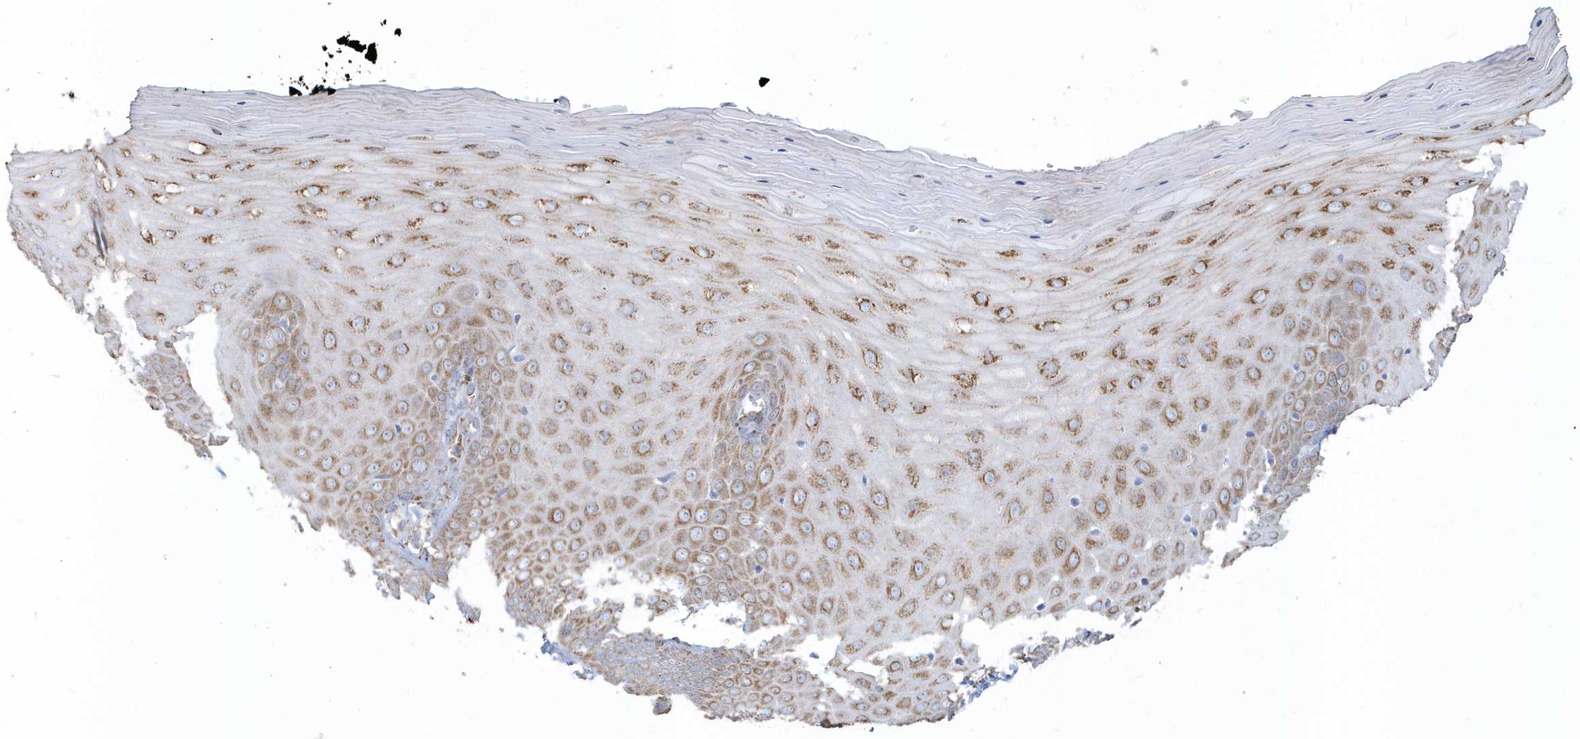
{"staining": {"intensity": "negative", "quantity": "none", "location": "none"}, "tissue": "cervix", "cell_type": "Glandular cells", "image_type": "normal", "snomed": [{"axis": "morphology", "description": "Normal tissue, NOS"}, {"axis": "topography", "description": "Cervix"}], "caption": "DAB (3,3'-diaminobenzidine) immunohistochemical staining of normal human cervix displays no significant positivity in glandular cells. Brightfield microscopy of IHC stained with DAB (3,3'-diaminobenzidine) (brown) and hematoxylin (blue), captured at high magnification.", "gene": "DCAF1", "patient": {"sex": "female", "age": 55}}